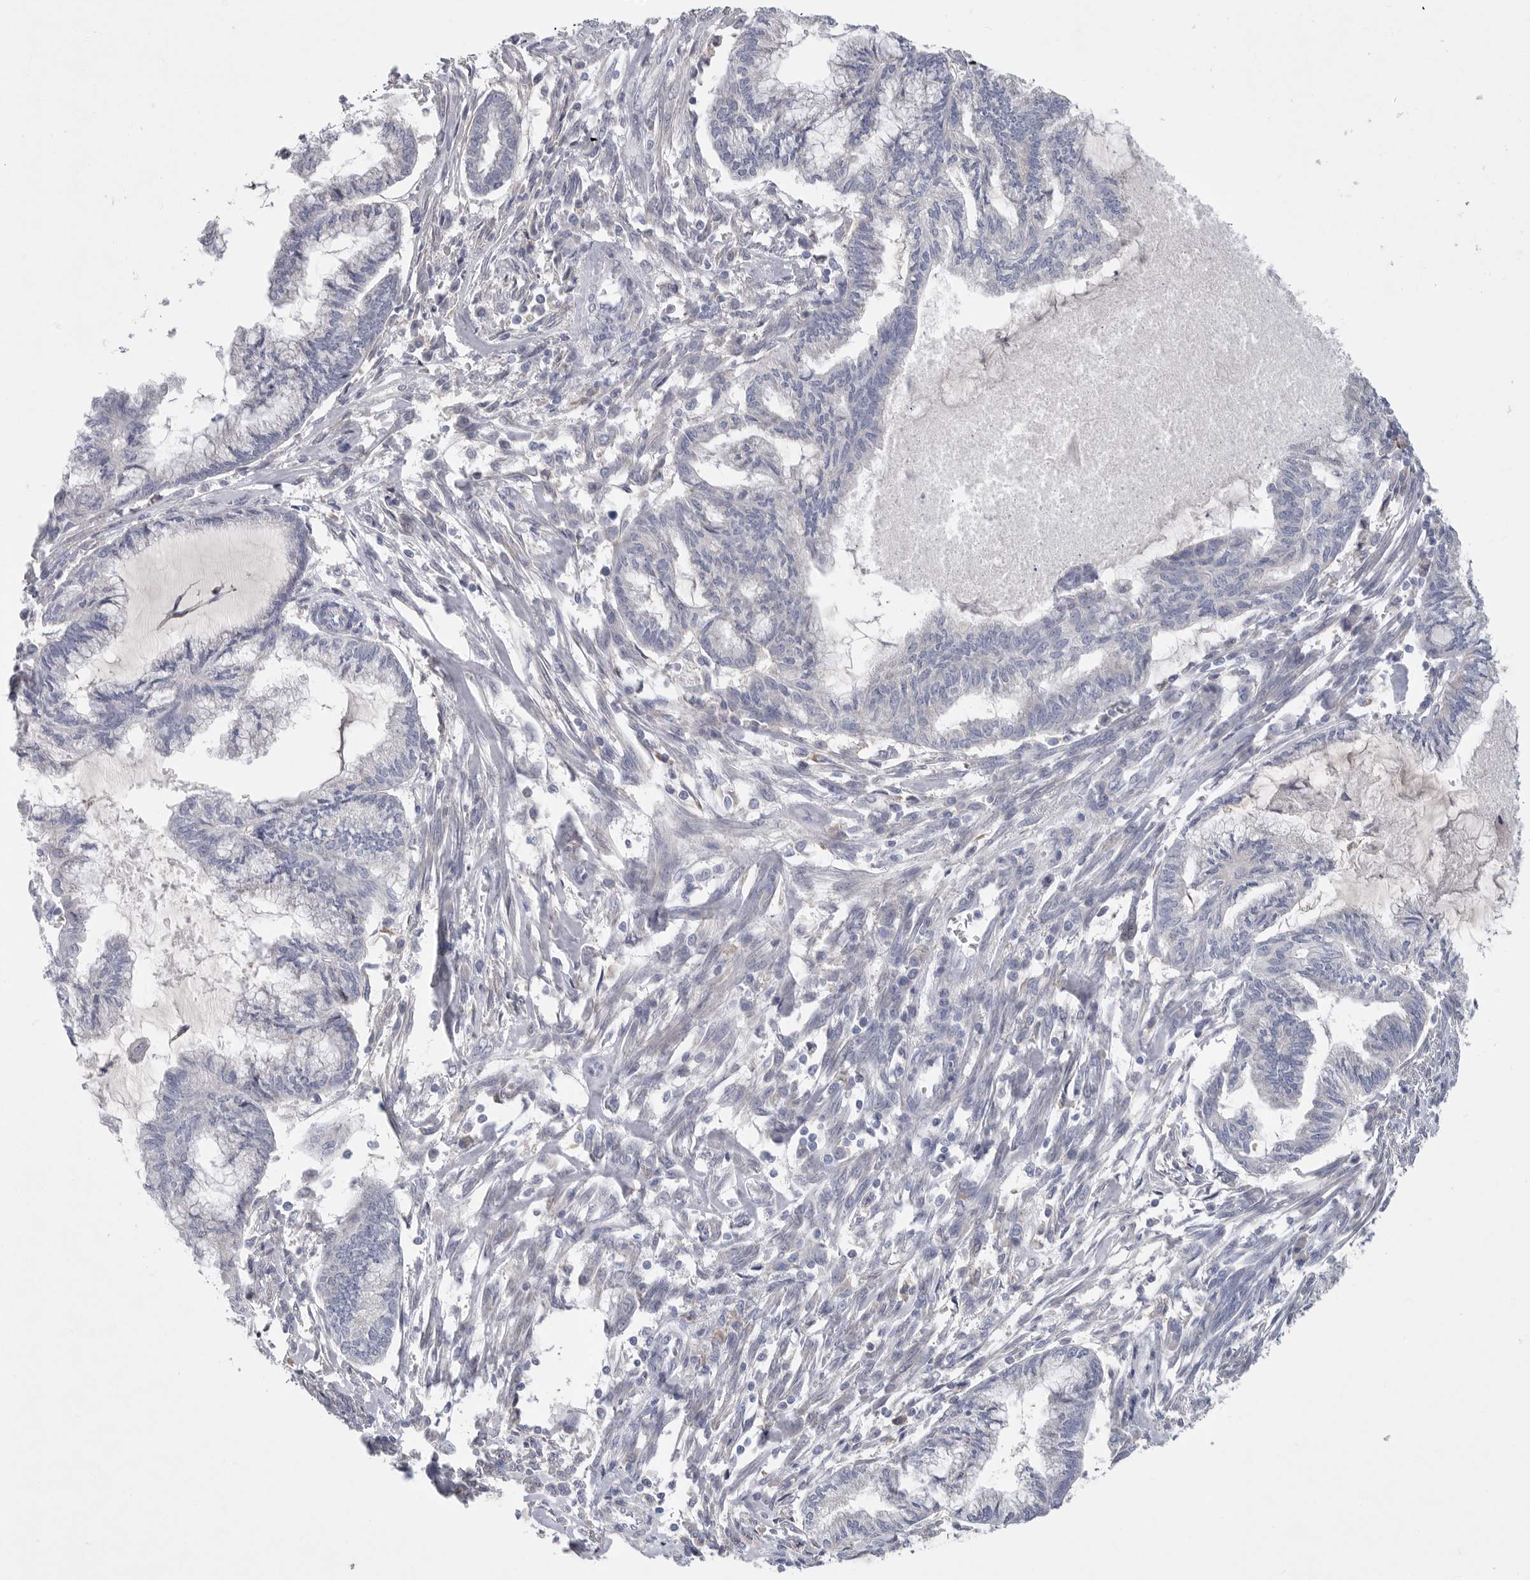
{"staining": {"intensity": "negative", "quantity": "none", "location": "none"}, "tissue": "endometrial cancer", "cell_type": "Tumor cells", "image_type": "cancer", "snomed": [{"axis": "morphology", "description": "Adenocarcinoma, NOS"}, {"axis": "topography", "description": "Endometrium"}], "caption": "Tumor cells show no significant protein positivity in endometrial cancer. (DAB (3,3'-diaminobenzidine) immunohistochemistry with hematoxylin counter stain).", "gene": "CAMK2B", "patient": {"sex": "female", "age": 86}}